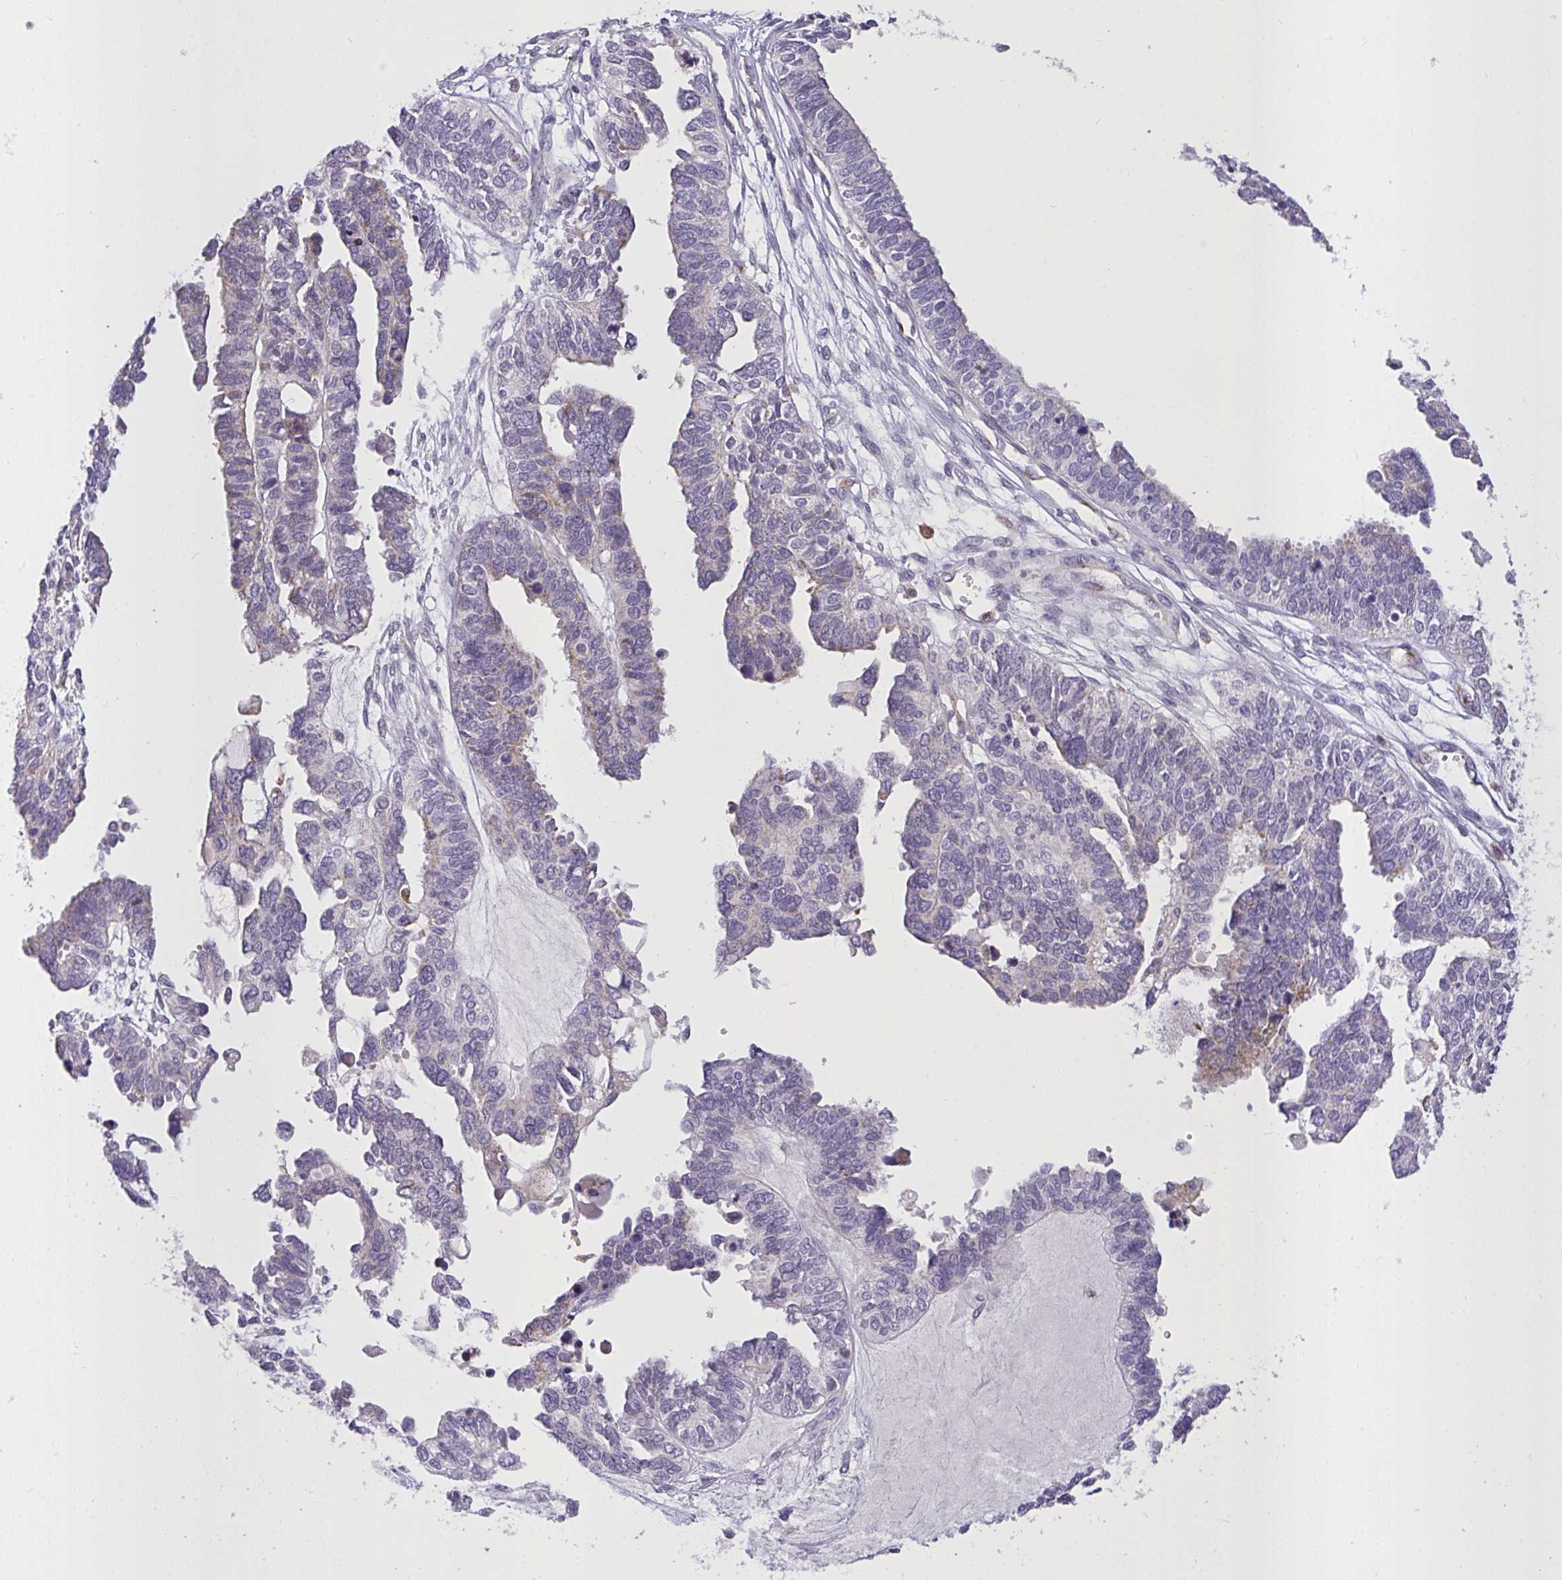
{"staining": {"intensity": "negative", "quantity": "none", "location": "none"}, "tissue": "ovarian cancer", "cell_type": "Tumor cells", "image_type": "cancer", "snomed": [{"axis": "morphology", "description": "Cystadenocarcinoma, serous, NOS"}, {"axis": "topography", "description": "Ovary"}], "caption": "This image is of ovarian cancer stained with immunohistochemistry (IHC) to label a protein in brown with the nuclei are counter-stained blue. There is no staining in tumor cells. (Stains: DAB immunohistochemistry (IHC) with hematoxylin counter stain, Microscopy: brightfield microscopy at high magnification).", "gene": "SEMA6B", "patient": {"sex": "female", "age": 51}}